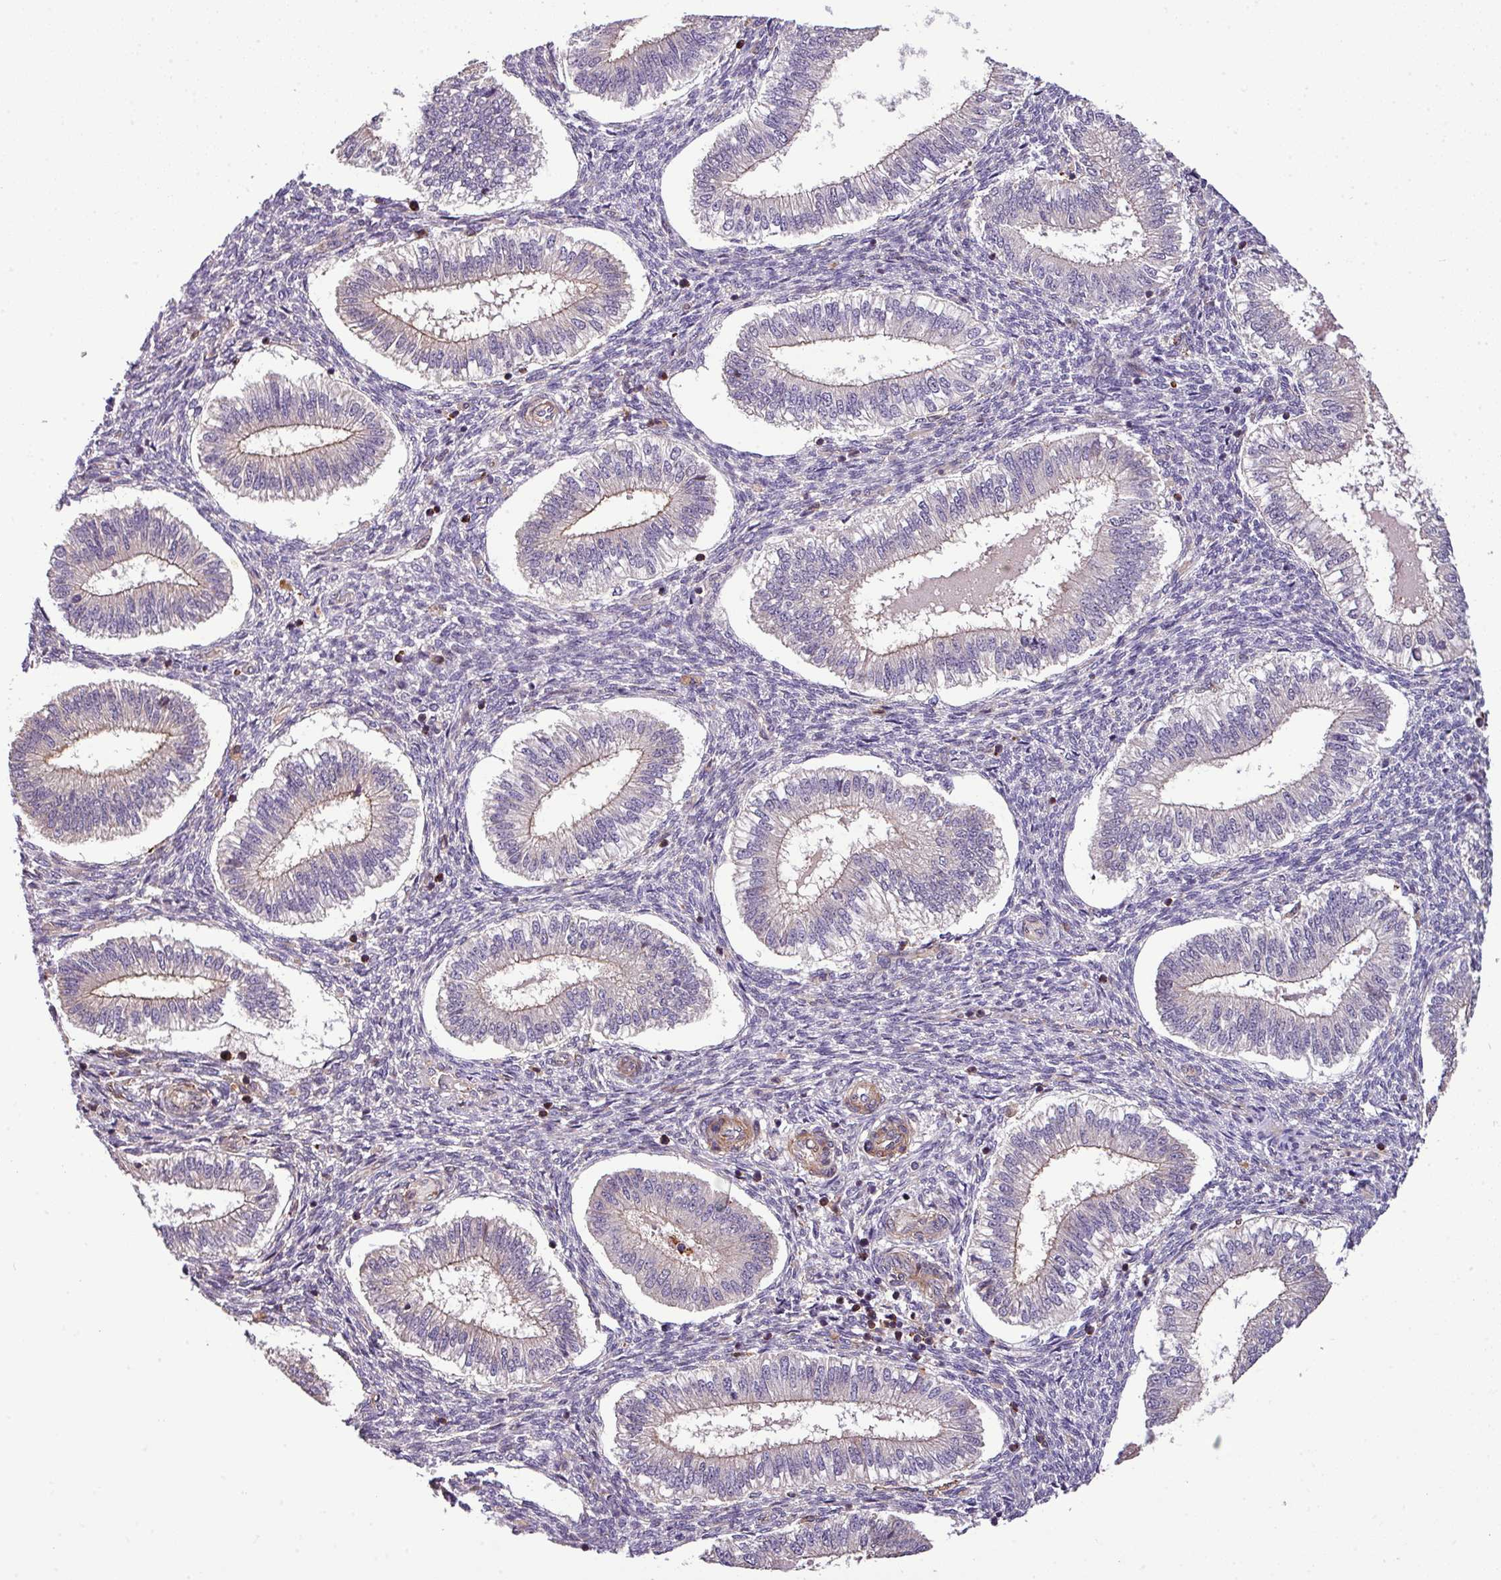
{"staining": {"intensity": "moderate", "quantity": "<25%", "location": "cytoplasmic/membranous"}, "tissue": "endometrium", "cell_type": "Cells in endometrial stroma", "image_type": "normal", "snomed": [{"axis": "morphology", "description": "Normal tissue, NOS"}, {"axis": "topography", "description": "Endometrium"}], "caption": "IHC histopathology image of unremarkable endometrium: endometrium stained using immunohistochemistry (IHC) exhibits low levels of moderate protein expression localized specifically in the cytoplasmic/membranous of cells in endometrial stroma, appearing as a cytoplasmic/membranous brown color.", "gene": "CASS4", "patient": {"sex": "female", "age": 25}}